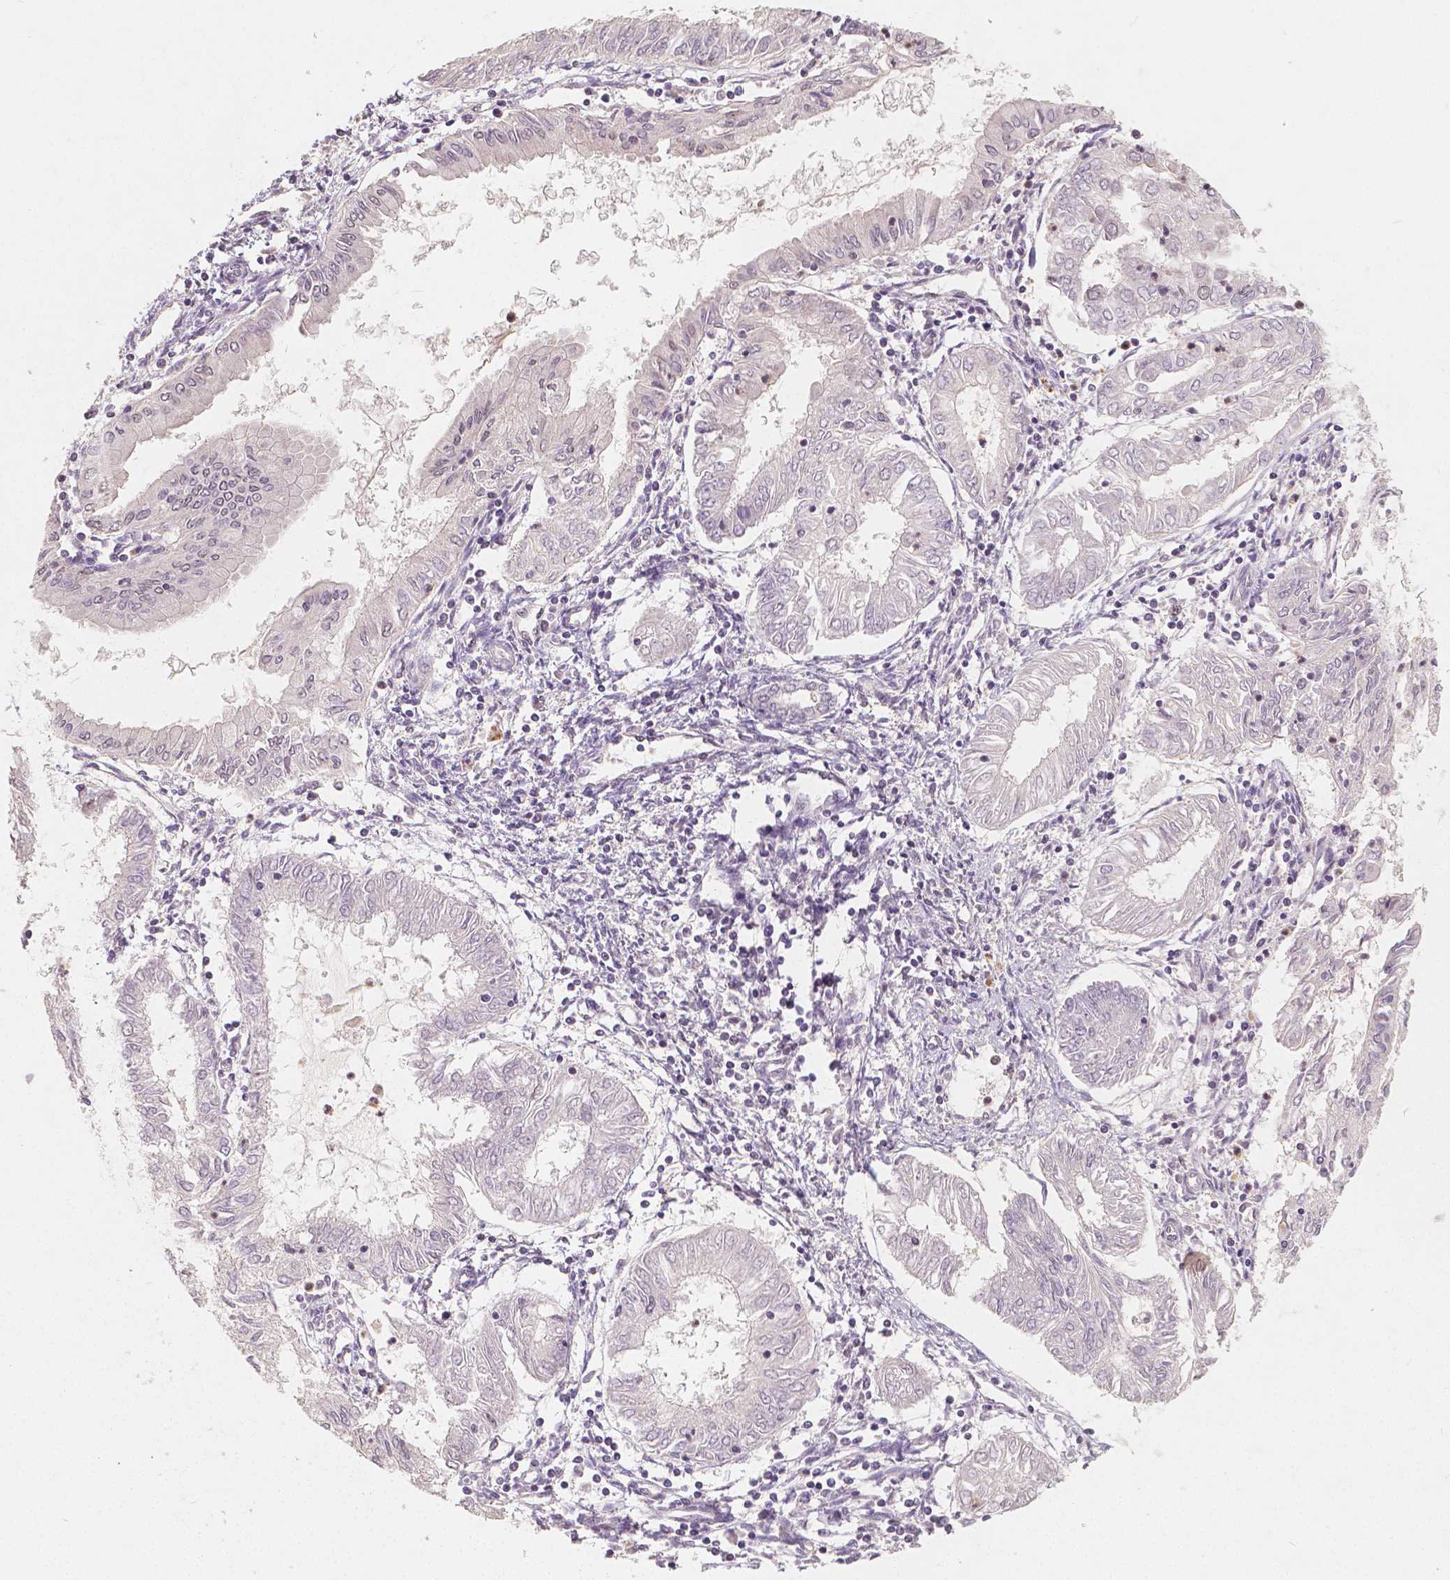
{"staining": {"intensity": "negative", "quantity": "none", "location": "none"}, "tissue": "endometrial cancer", "cell_type": "Tumor cells", "image_type": "cancer", "snomed": [{"axis": "morphology", "description": "Adenocarcinoma, NOS"}, {"axis": "topography", "description": "Endometrium"}], "caption": "This histopathology image is of endometrial cancer stained with immunohistochemistry to label a protein in brown with the nuclei are counter-stained blue. There is no positivity in tumor cells.", "gene": "NOLC1", "patient": {"sex": "female", "age": 68}}